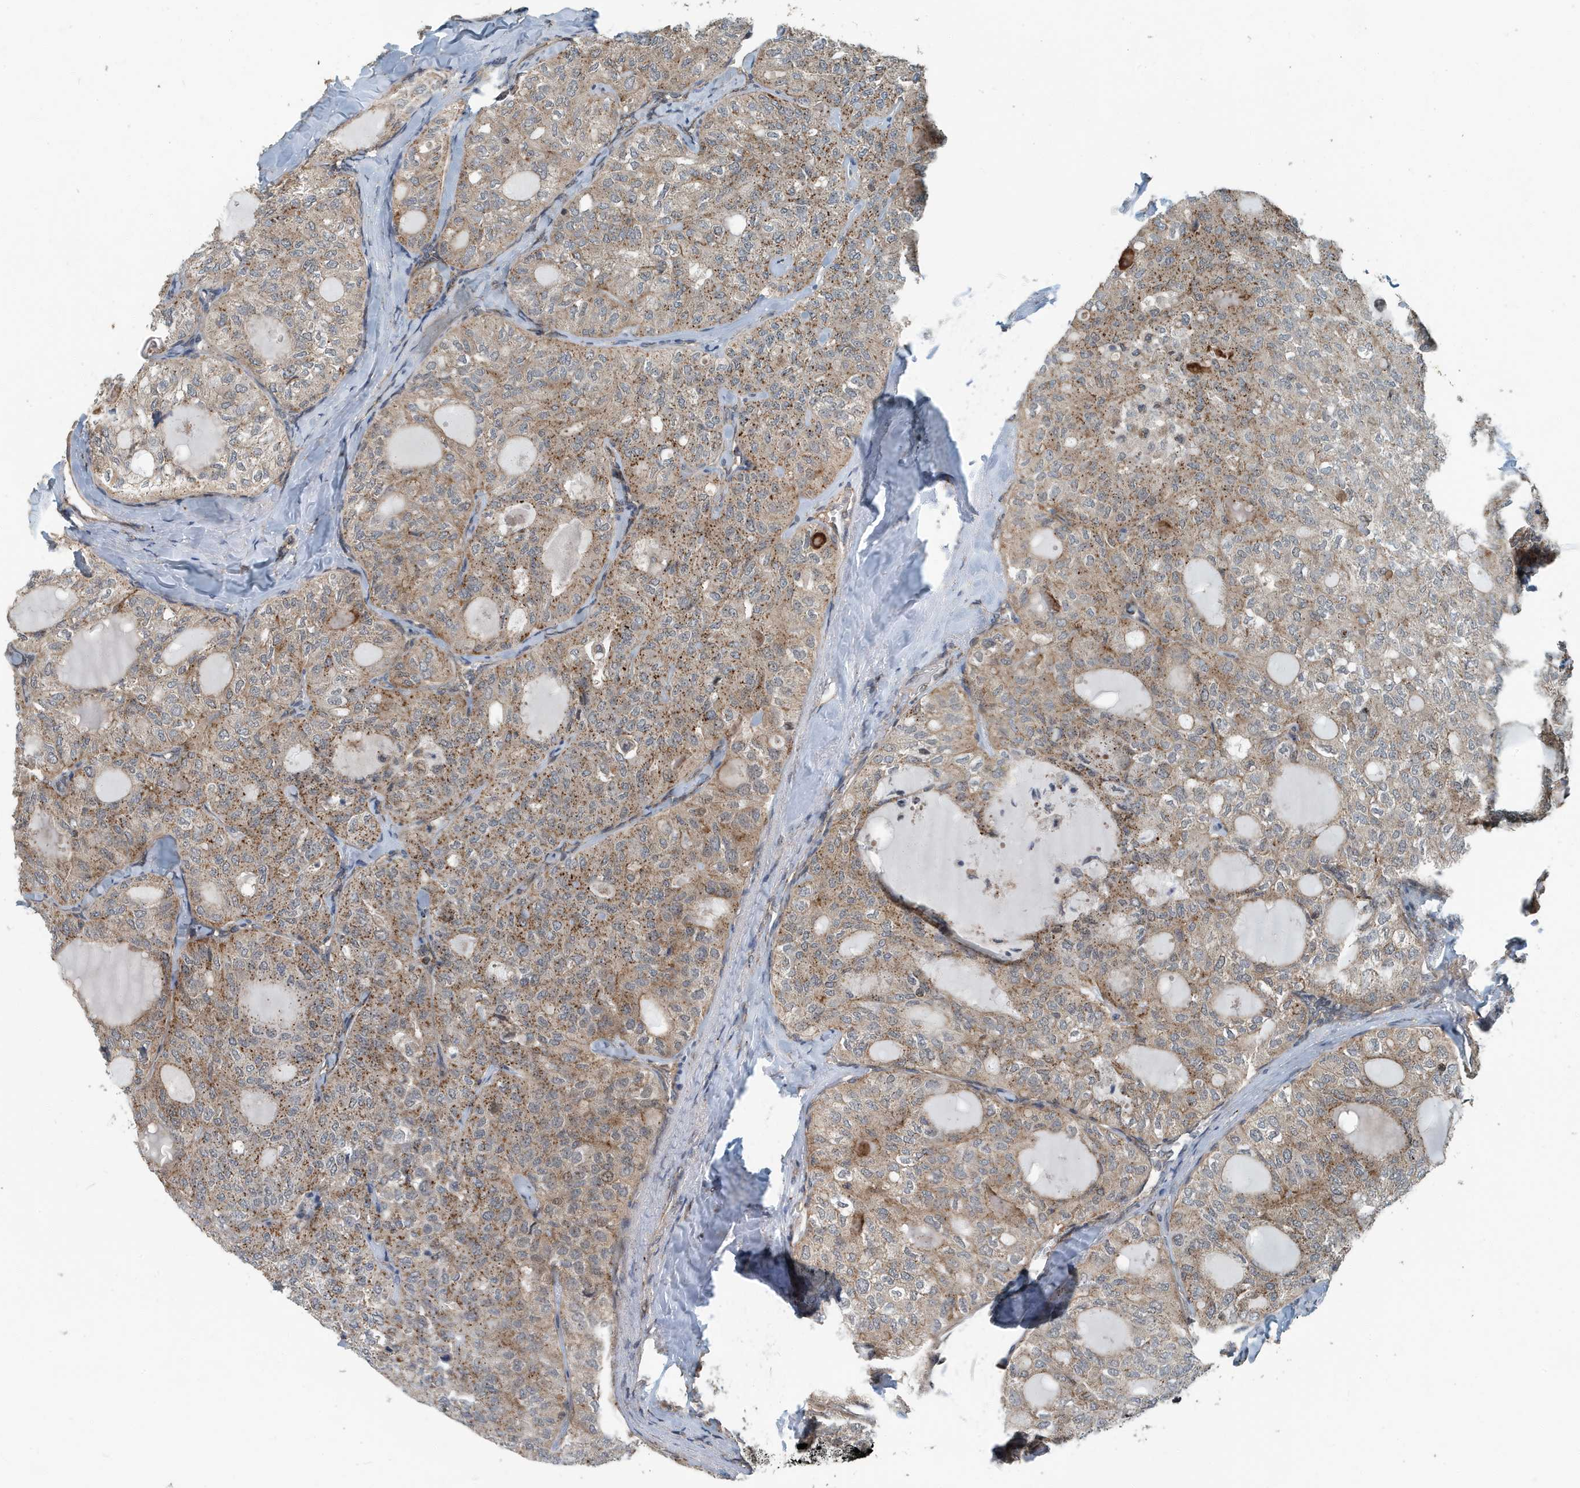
{"staining": {"intensity": "moderate", "quantity": ">75%", "location": "cytoplasmic/membranous"}, "tissue": "thyroid cancer", "cell_type": "Tumor cells", "image_type": "cancer", "snomed": [{"axis": "morphology", "description": "Follicular adenoma carcinoma, NOS"}, {"axis": "topography", "description": "Thyroid gland"}], "caption": "The histopathology image reveals a brown stain indicating the presence of a protein in the cytoplasmic/membranous of tumor cells in follicular adenoma carcinoma (thyroid). The staining was performed using DAB (3,3'-diaminobenzidine) to visualize the protein expression in brown, while the nuclei were stained in blue with hematoxylin (Magnification: 20x).", "gene": "KIF15", "patient": {"sex": "male", "age": 75}}